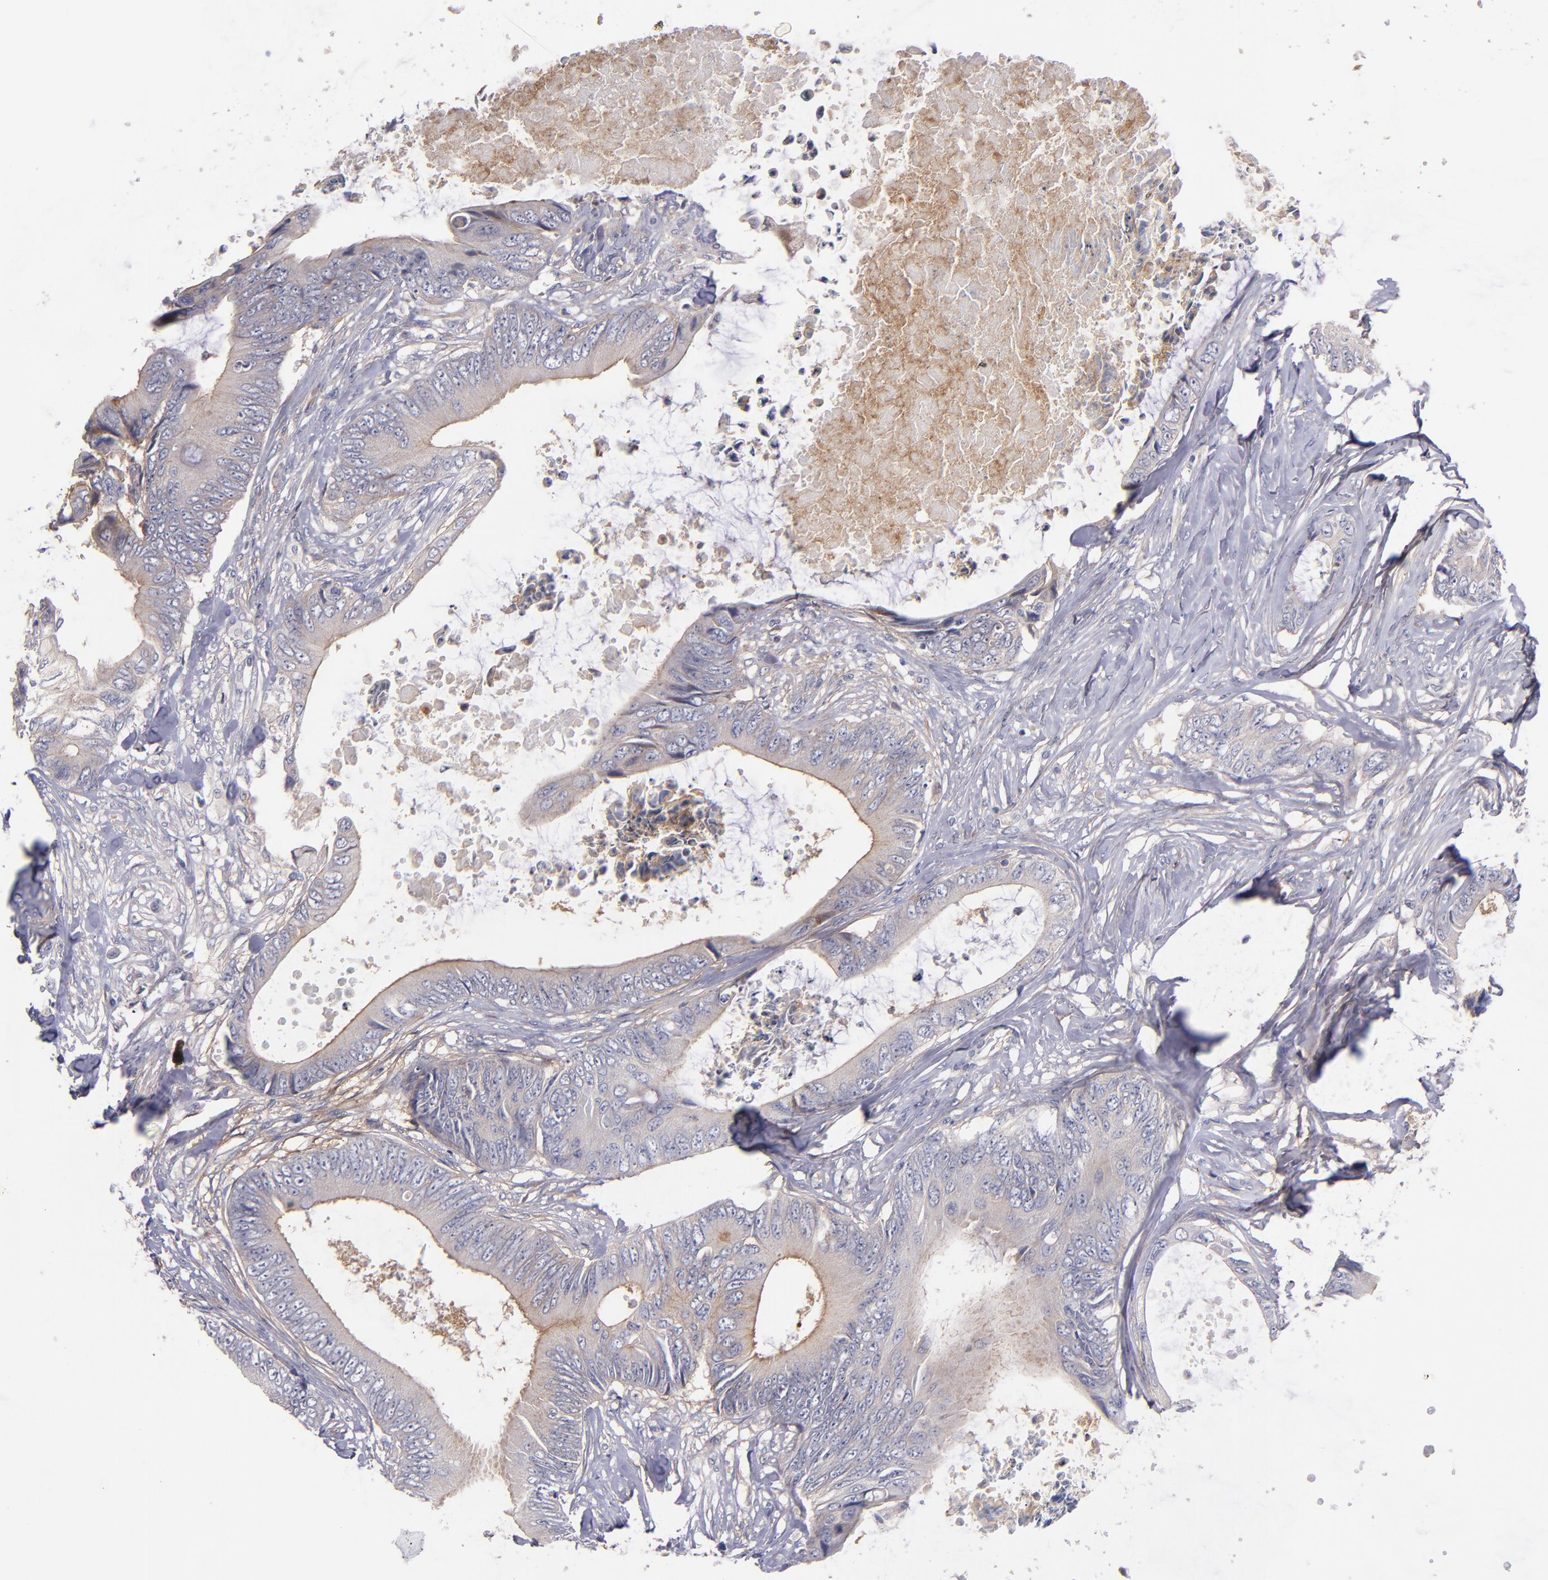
{"staining": {"intensity": "weak", "quantity": ">75%", "location": "cytoplasmic/membranous"}, "tissue": "colorectal cancer", "cell_type": "Tumor cells", "image_type": "cancer", "snomed": [{"axis": "morphology", "description": "Normal tissue, NOS"}, {"axis": "morphology", "description": "Adenocarcinoma, NOS"}, {"axis": "topography", "description": "Rectum"}, {"axis": "topography", "description": "Peripheral nerve tissue"}], "caption": "Human colorectal cancer (adenocarcinoma) stained with a brown dye demonstrates weak cytoplasmic/membranous positive staining in about >75% of tumor cells.", "gene": "PLSCR4", "patient": {"sex": "female", "age": 77}}